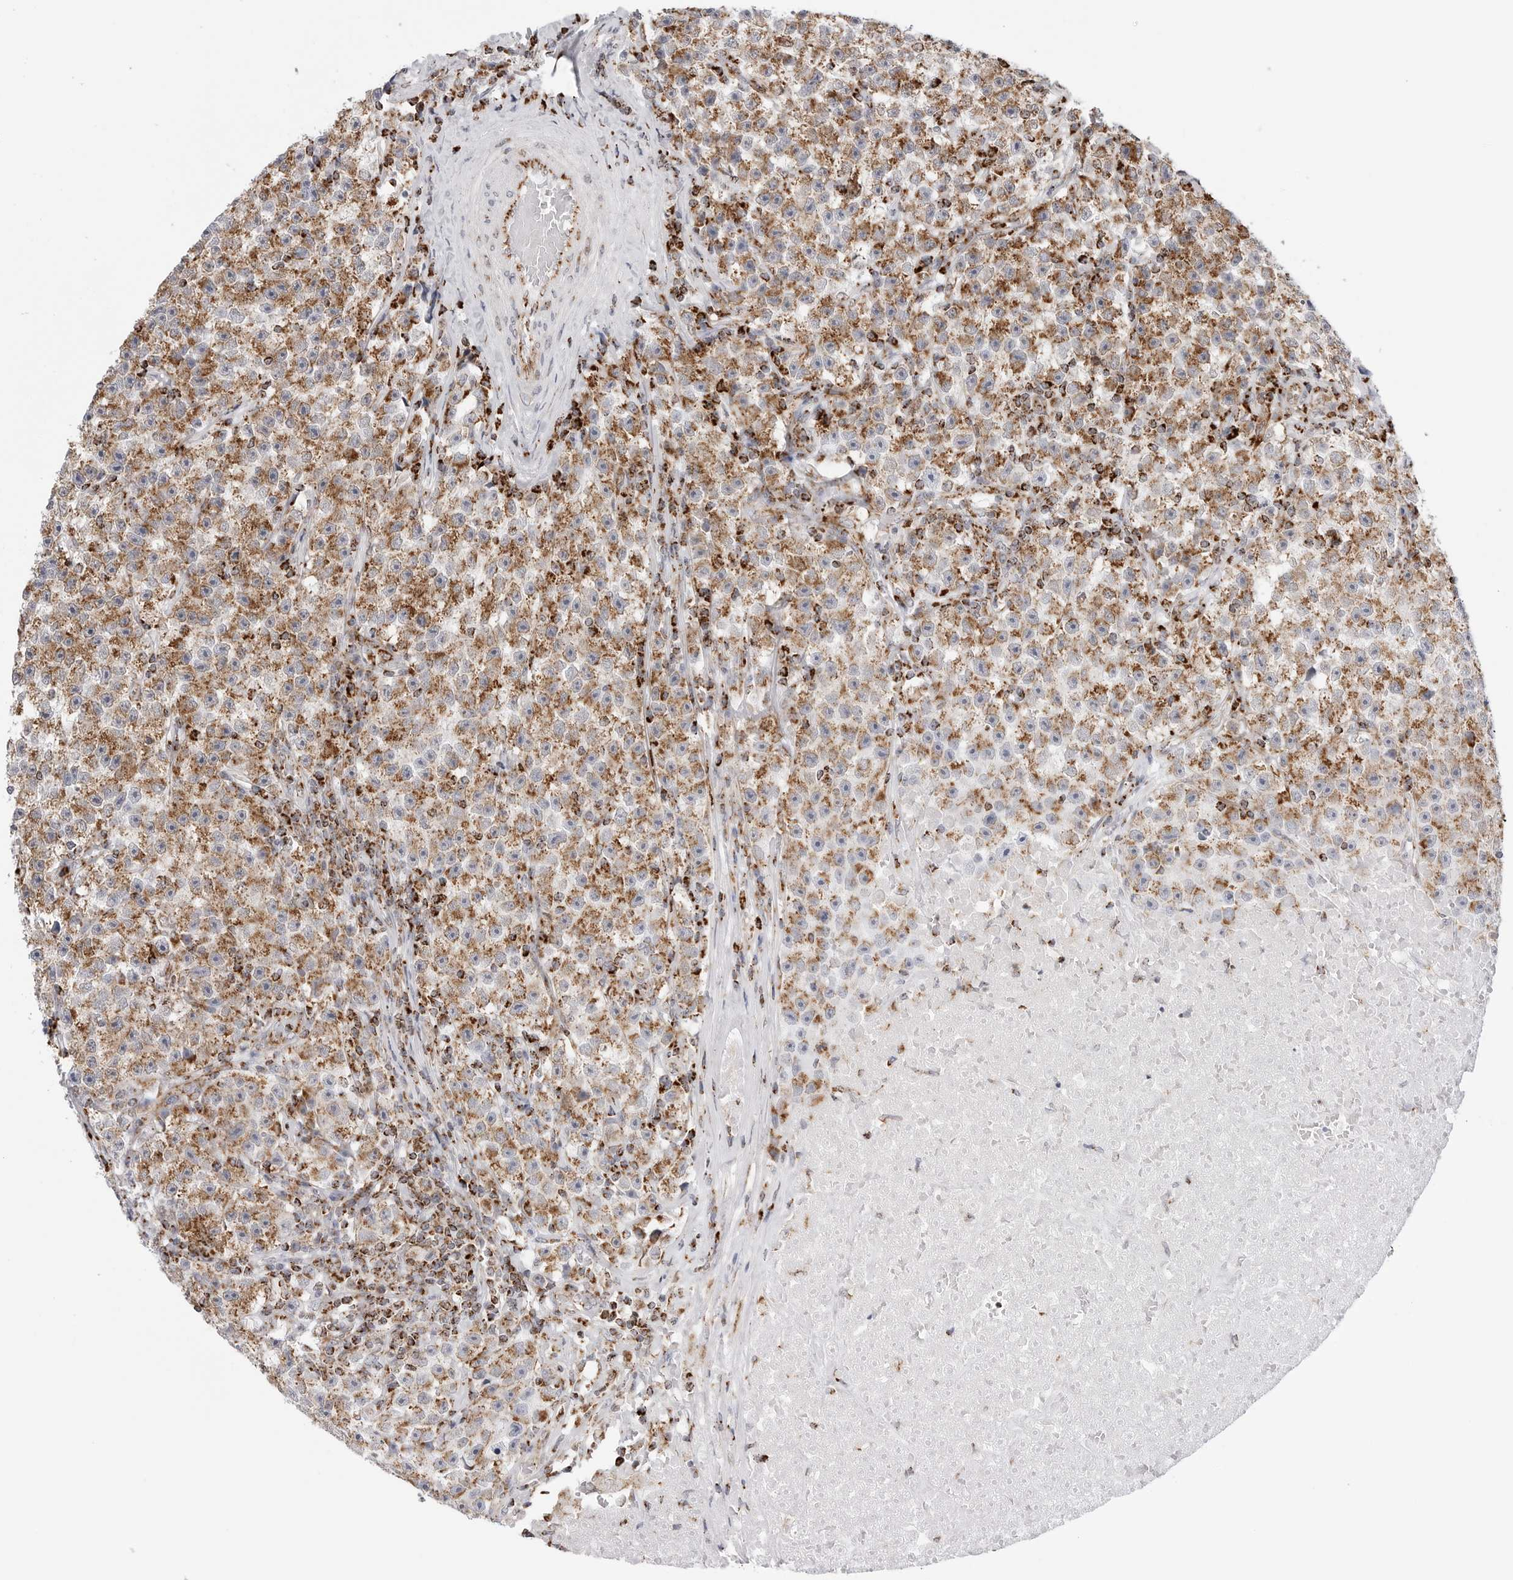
{"staining": {"intensity": "moderate", "quantity": ">75%", "location": "cytoplasmic/membranous"}, "tissue": "testis cancer", "cell_type": "Tumor cells", "image_type": "cancer", "snomed": [{"axis": "morphology", "description": "Seminoma, NOS"}, {"axis": "topography", "description": "Testis"}], "caption": "Tumor cells reveal moderate cytoplasmic/membranous positivity in approximately >75% of cells in testis cancer (seminoma).", "gene": "ATP5IF1", "patient": {"sex": "male", "age": 22}}